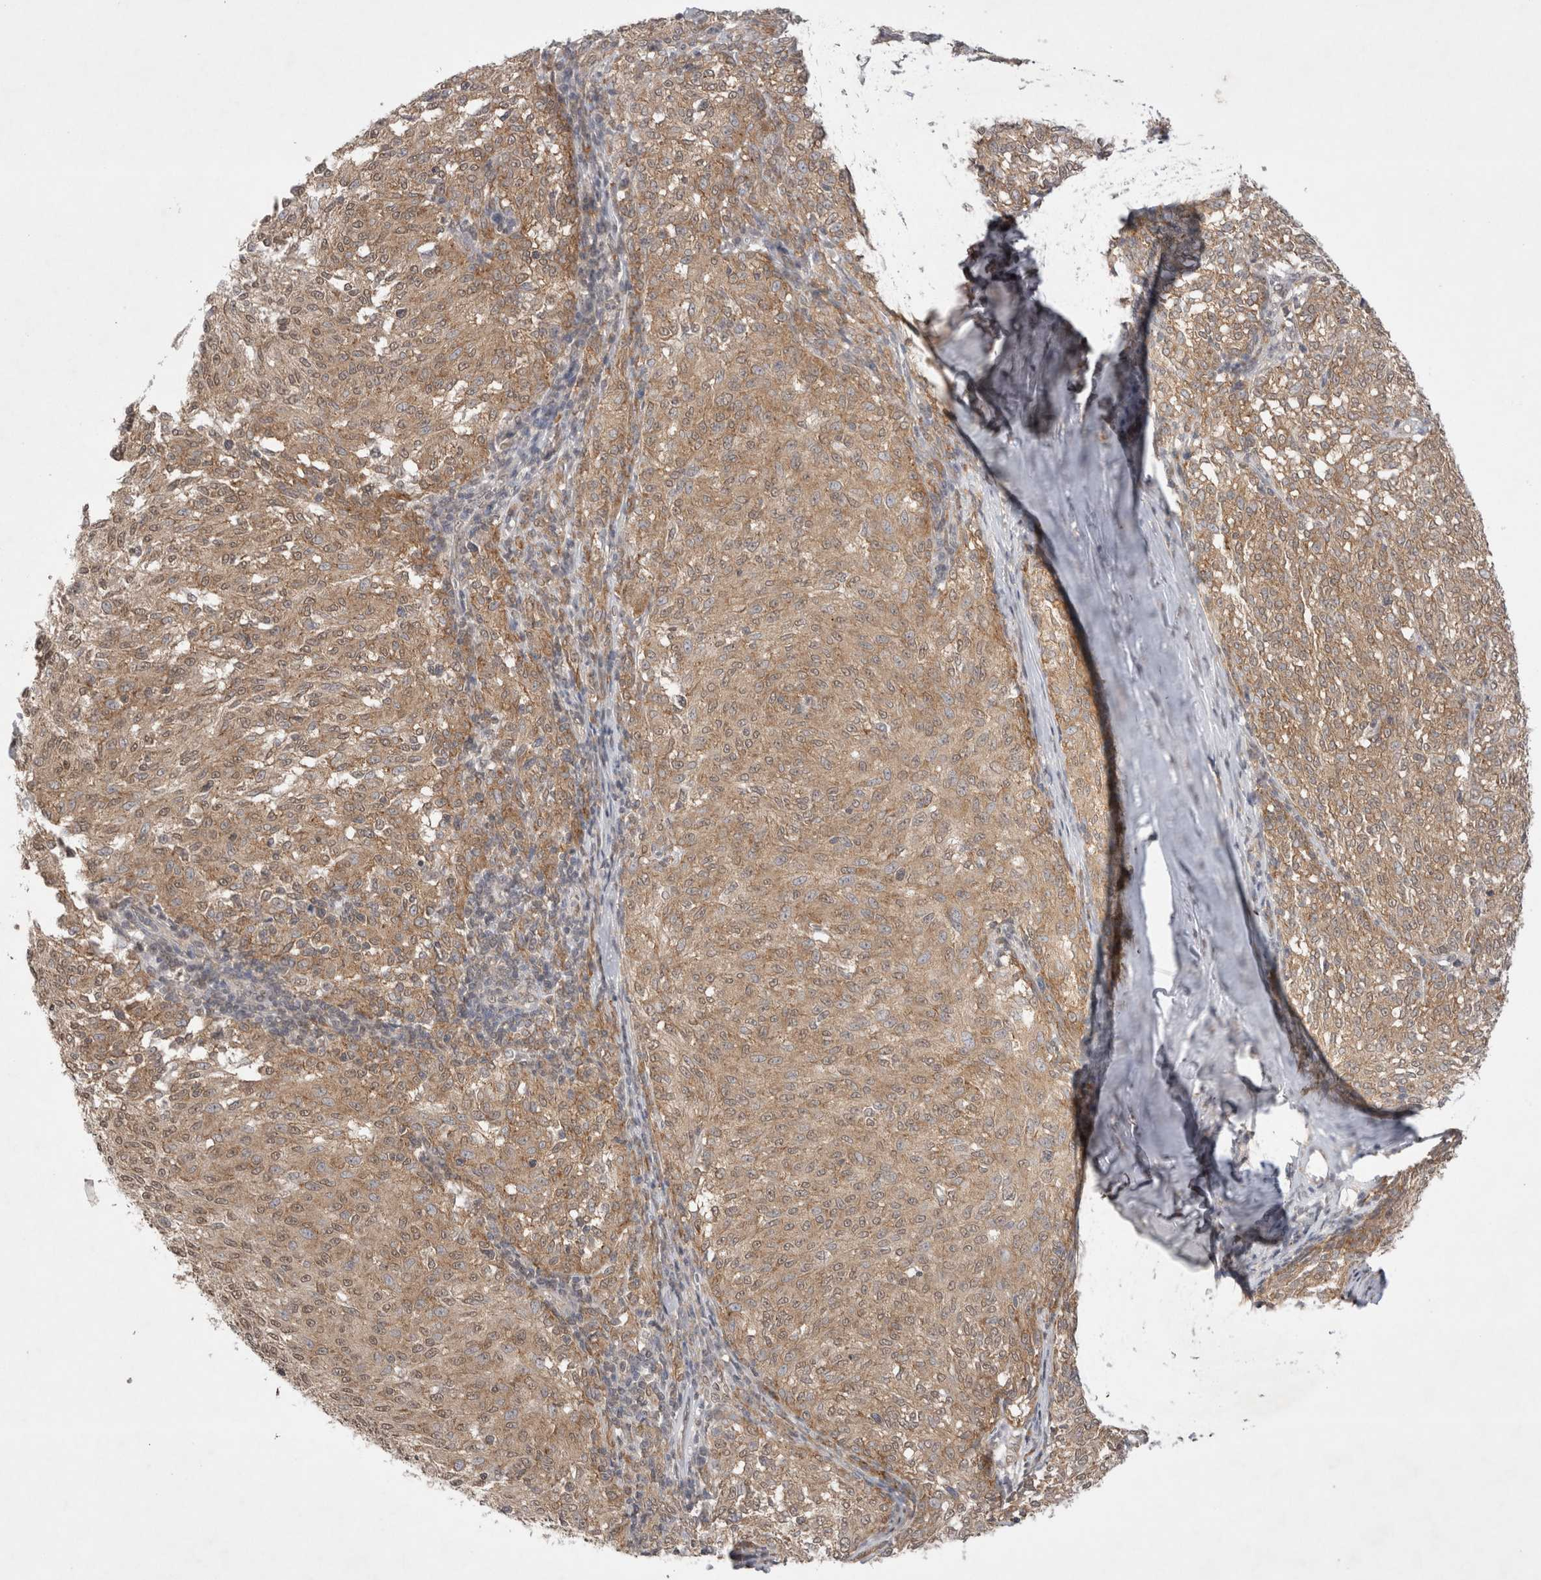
{"staining": {"intensity": "moderate", "quantity": ">75%", "location": "cytoplasmic/membranous"}, "tissue": "melanoma", "cell_type": "Tumor cells", "image_type": "cancer", "snomed": [{"axis": "morphology", "description": "Malignant melanoma, NOS"}, {"axis": "topography", "description": "Skin"}], "caption": "Human melanoma stained with a protein marker displays moderate staining in tumor cells.", "gene": "WIPF2", "patient": {"sex": "female", "age": 72}}